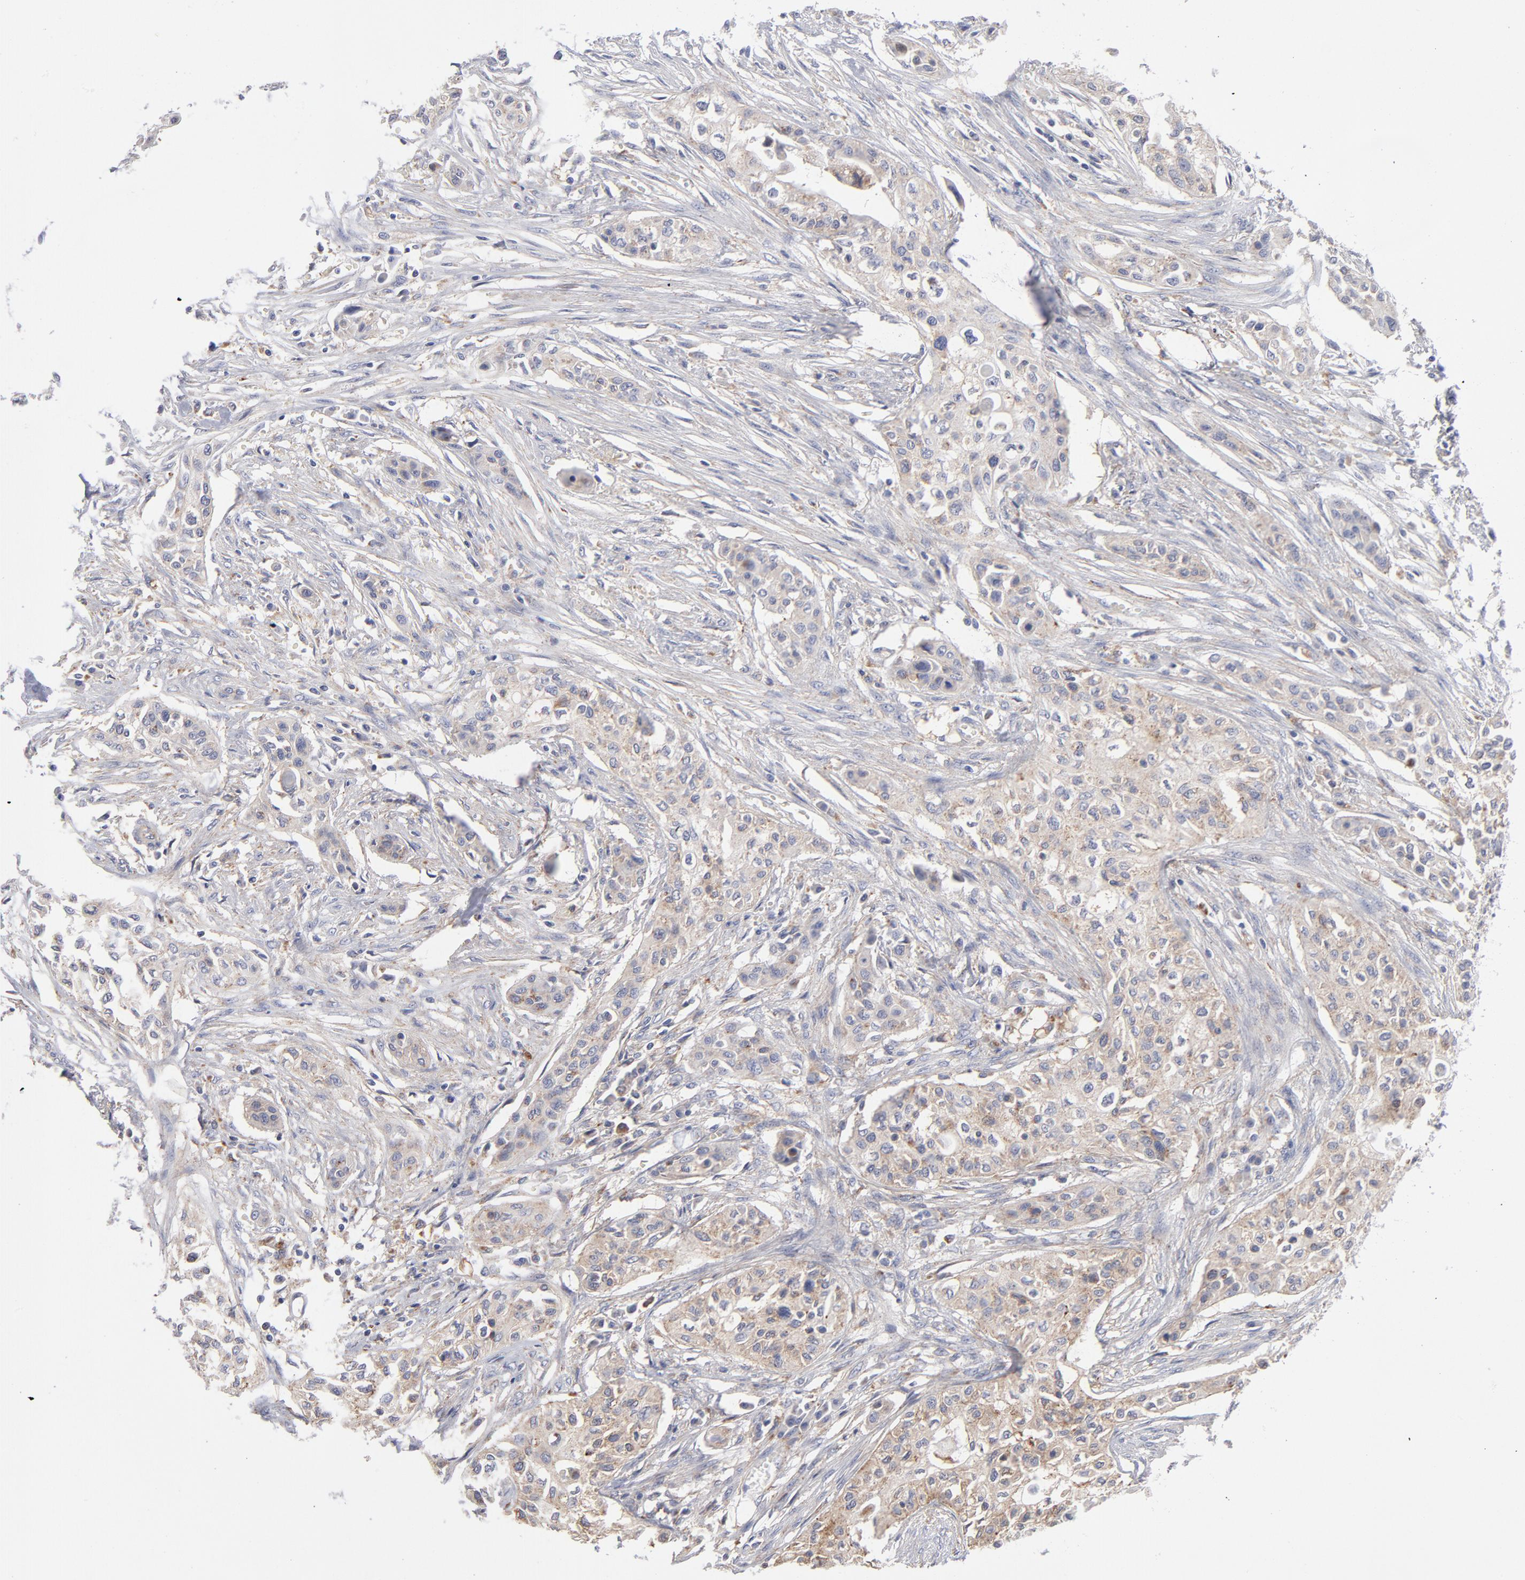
{"staining": {"intensity": "weak", "quantity": ">75%", "location": "cytoplasmic/membranous"}, "tissue": "urothelial cancer", "cell_type": "Tumor cells", "image_type": "cancer", "snomed": [{"axis": "morphology", "description": "Urothelial carcinoma, High grade"}, {"axis": "topography", "description": "Urinary bladder"}], "caption": "An image of urothelial cancer stained for a protein demonstrates weak cytoplasmic/membranous brown staining in tumor cells.", "gene": "RRAGB", "patient": {"sex": "male", "age": 74}}